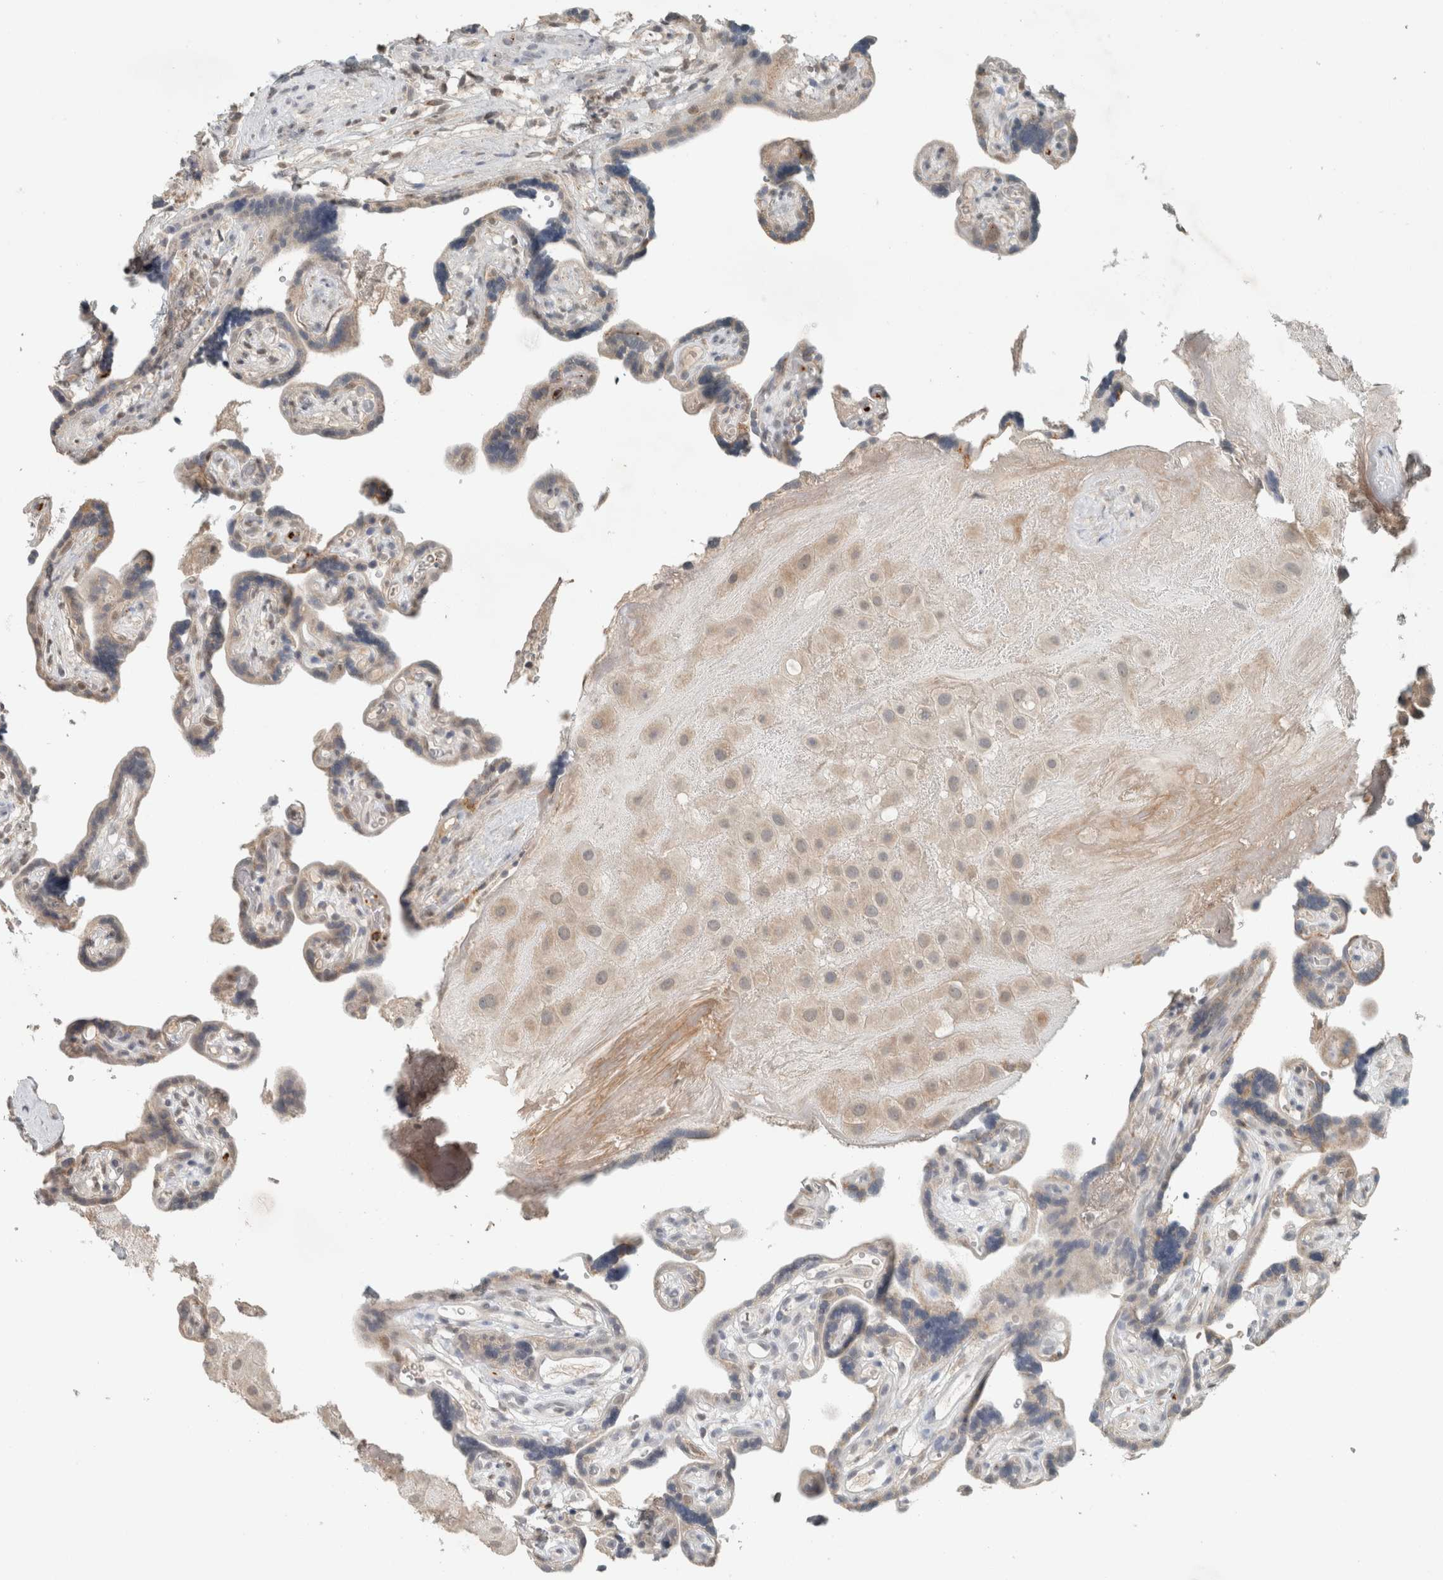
{"staining": {"intensity": "weak", "quantity": ">75%", "location": "cytoplasmic/membranous,nuclear"}, "tissue": "placenta", "cell_type": "Decidual cells", "image_type": "normal", "snomed": [{"axis": "morphology", "description": "Normal tissue, NOS"}, {"axis": "topography", "description": "Placenta"}], "caption": "Immunohistochemistry of benign human placenta shows low levels of weak cytoplasmic/membranous,nuclear staining in approximately >75% of decidual cells.", "gene": "TRIT1", "patient": {"sex": "female", "age": 30}}